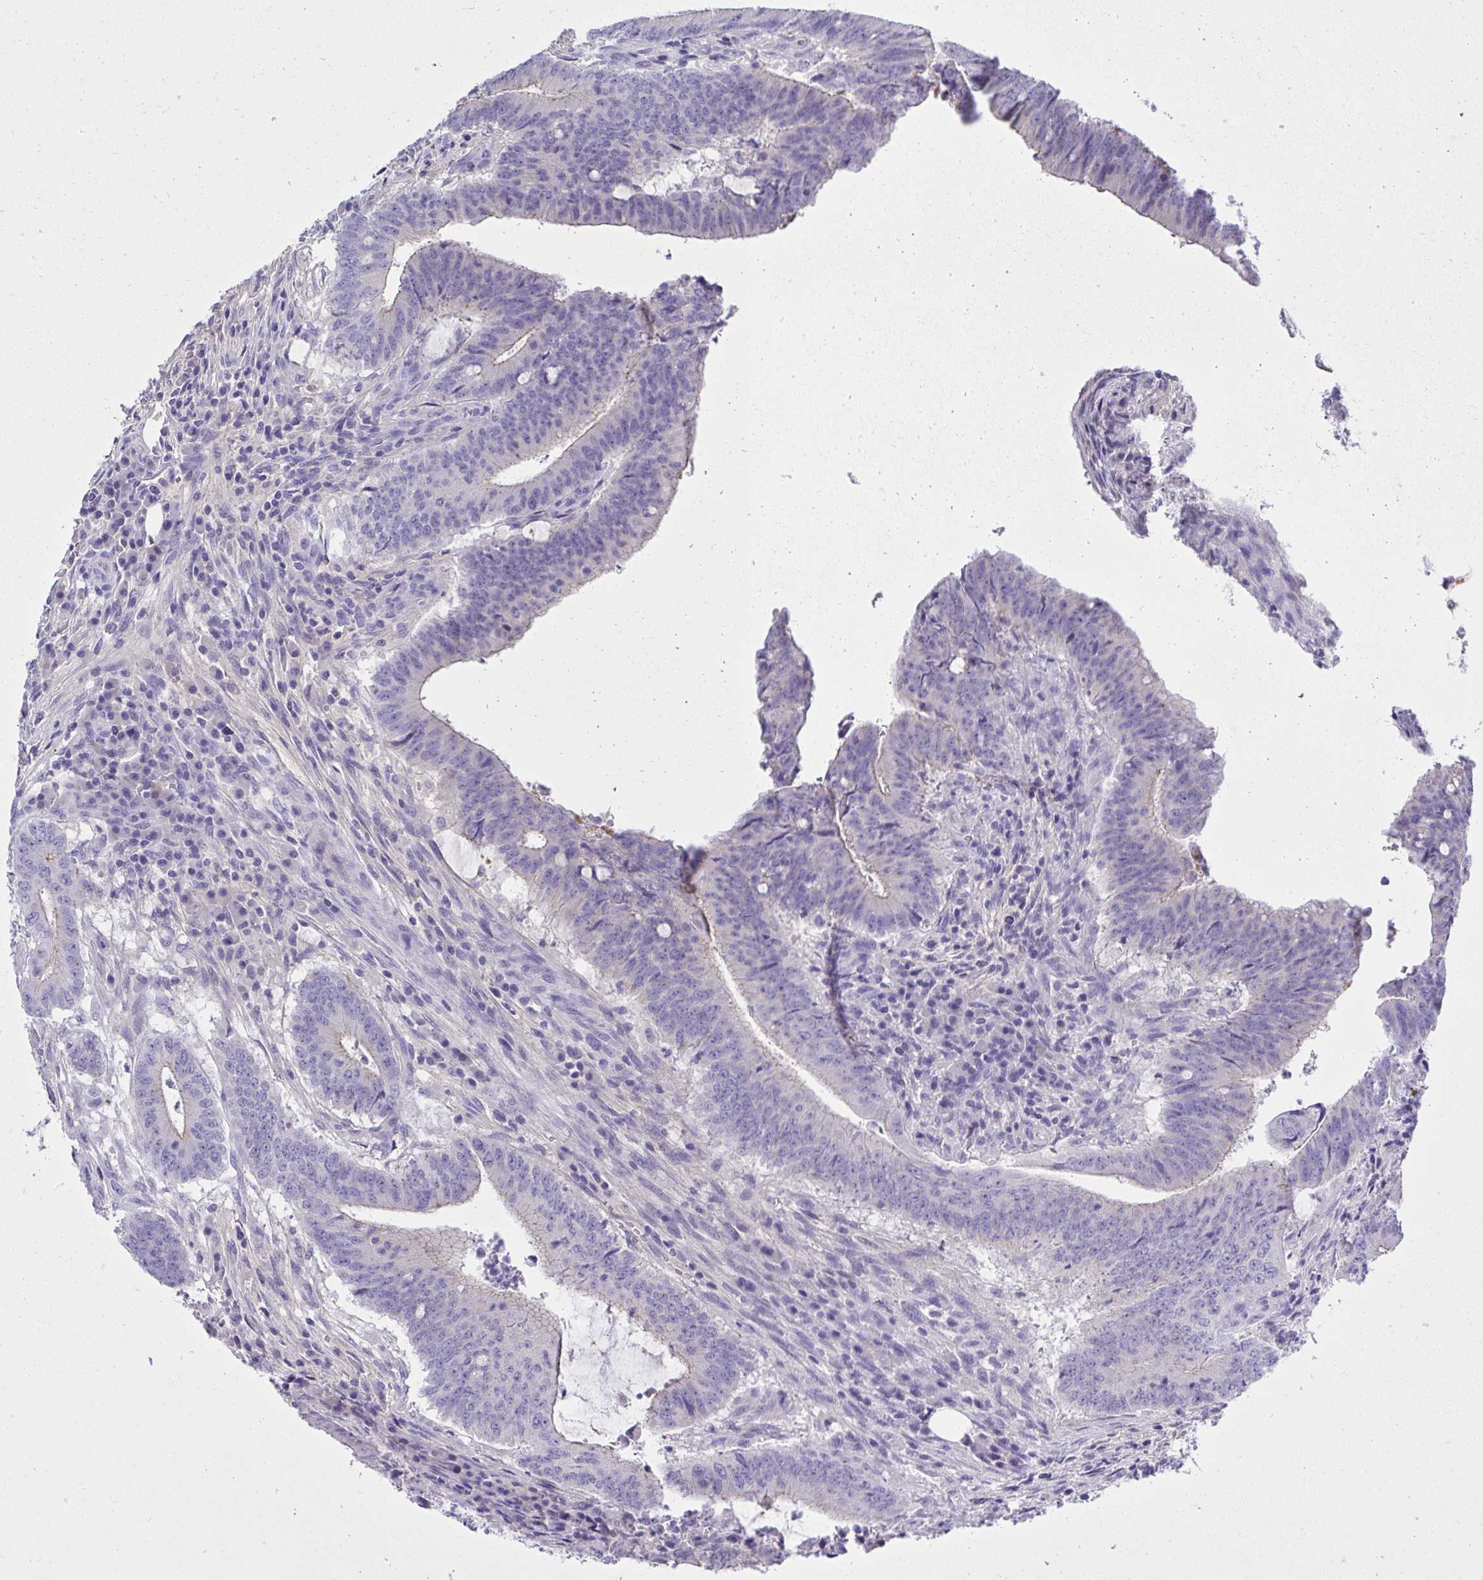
{"staining": {"intensity": "negative", "quantity": "none", "location": "none"}, "tissue": "colorectal cancer", "cell_type": "Tumor cells", "image_type": "cancer", "snomed": [{"axis": "morphology", "description": "Adenocarcinoma, NOS"}, {"axis": "topography", "description": "Colon"}], "caption": "Immunohistochemistry (IHC) image of neoplastic tissue: human adenocarcinoma (colorectal) stained with DAB (3,3'-diaminobenzidine) exhibits no significant protein staining in tumor cells.", "gene": "ST6GALNAC3", "patient": {"sex": "female", "age": 43}}